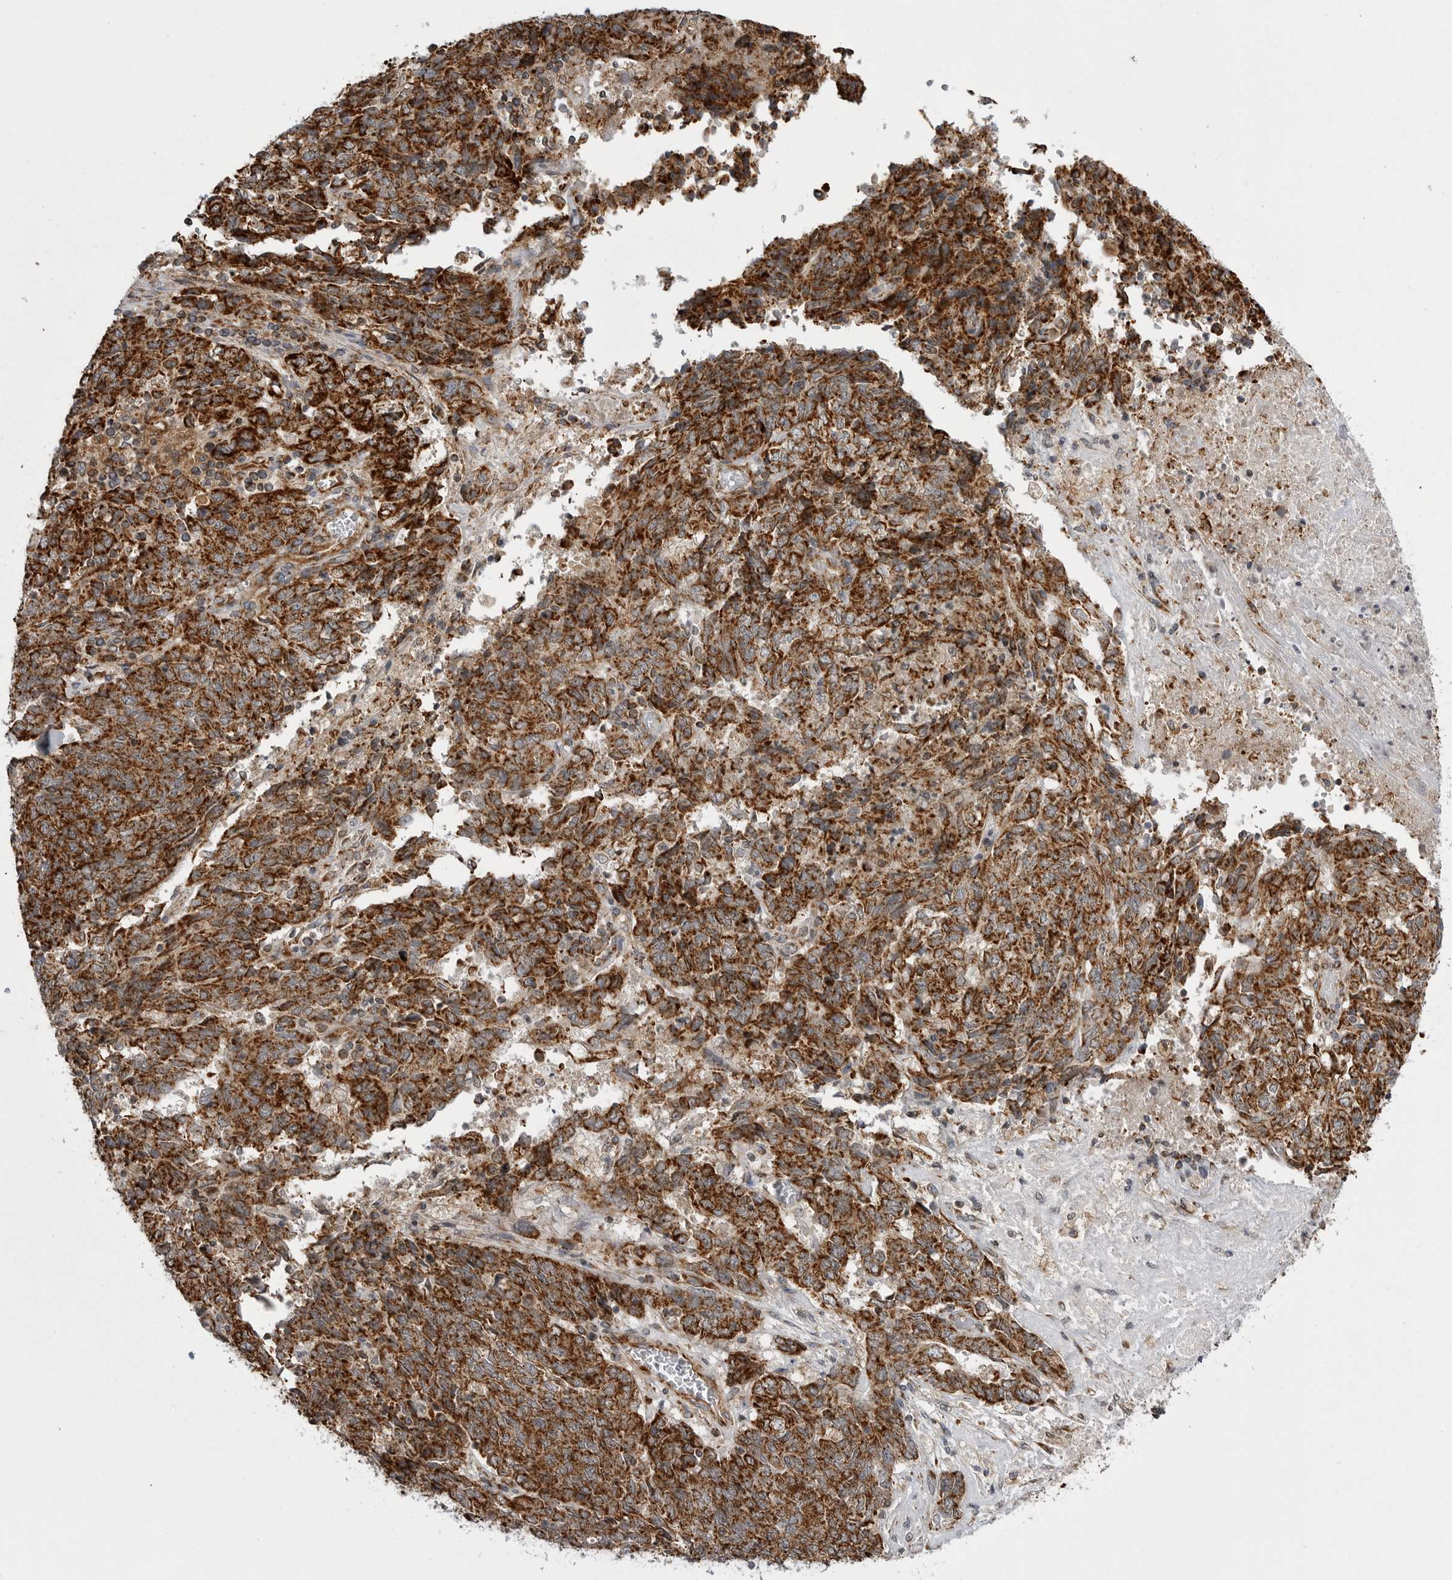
{"staining": {"intensity": "strong", "quantity": ">75%", "location": "cytoplasmic/membranous"}, "tissue": "endometrial cancer", "cell_type": "Tumor cells", "image_type": "cancer", "snomed": [{"axis": "morphology", "description": "Adenocarcinoma, NOS"}, {"axis": "topography", "description": "Endometrium"}], "caption": "Protein analysis of adenocarcinoma (endometrial) tissue reveals strong cytoplasmic/membranous expression in approximately >75% of tumor cells.", "gene": "FH", "patient": {"sex": "female", "age": 80}}